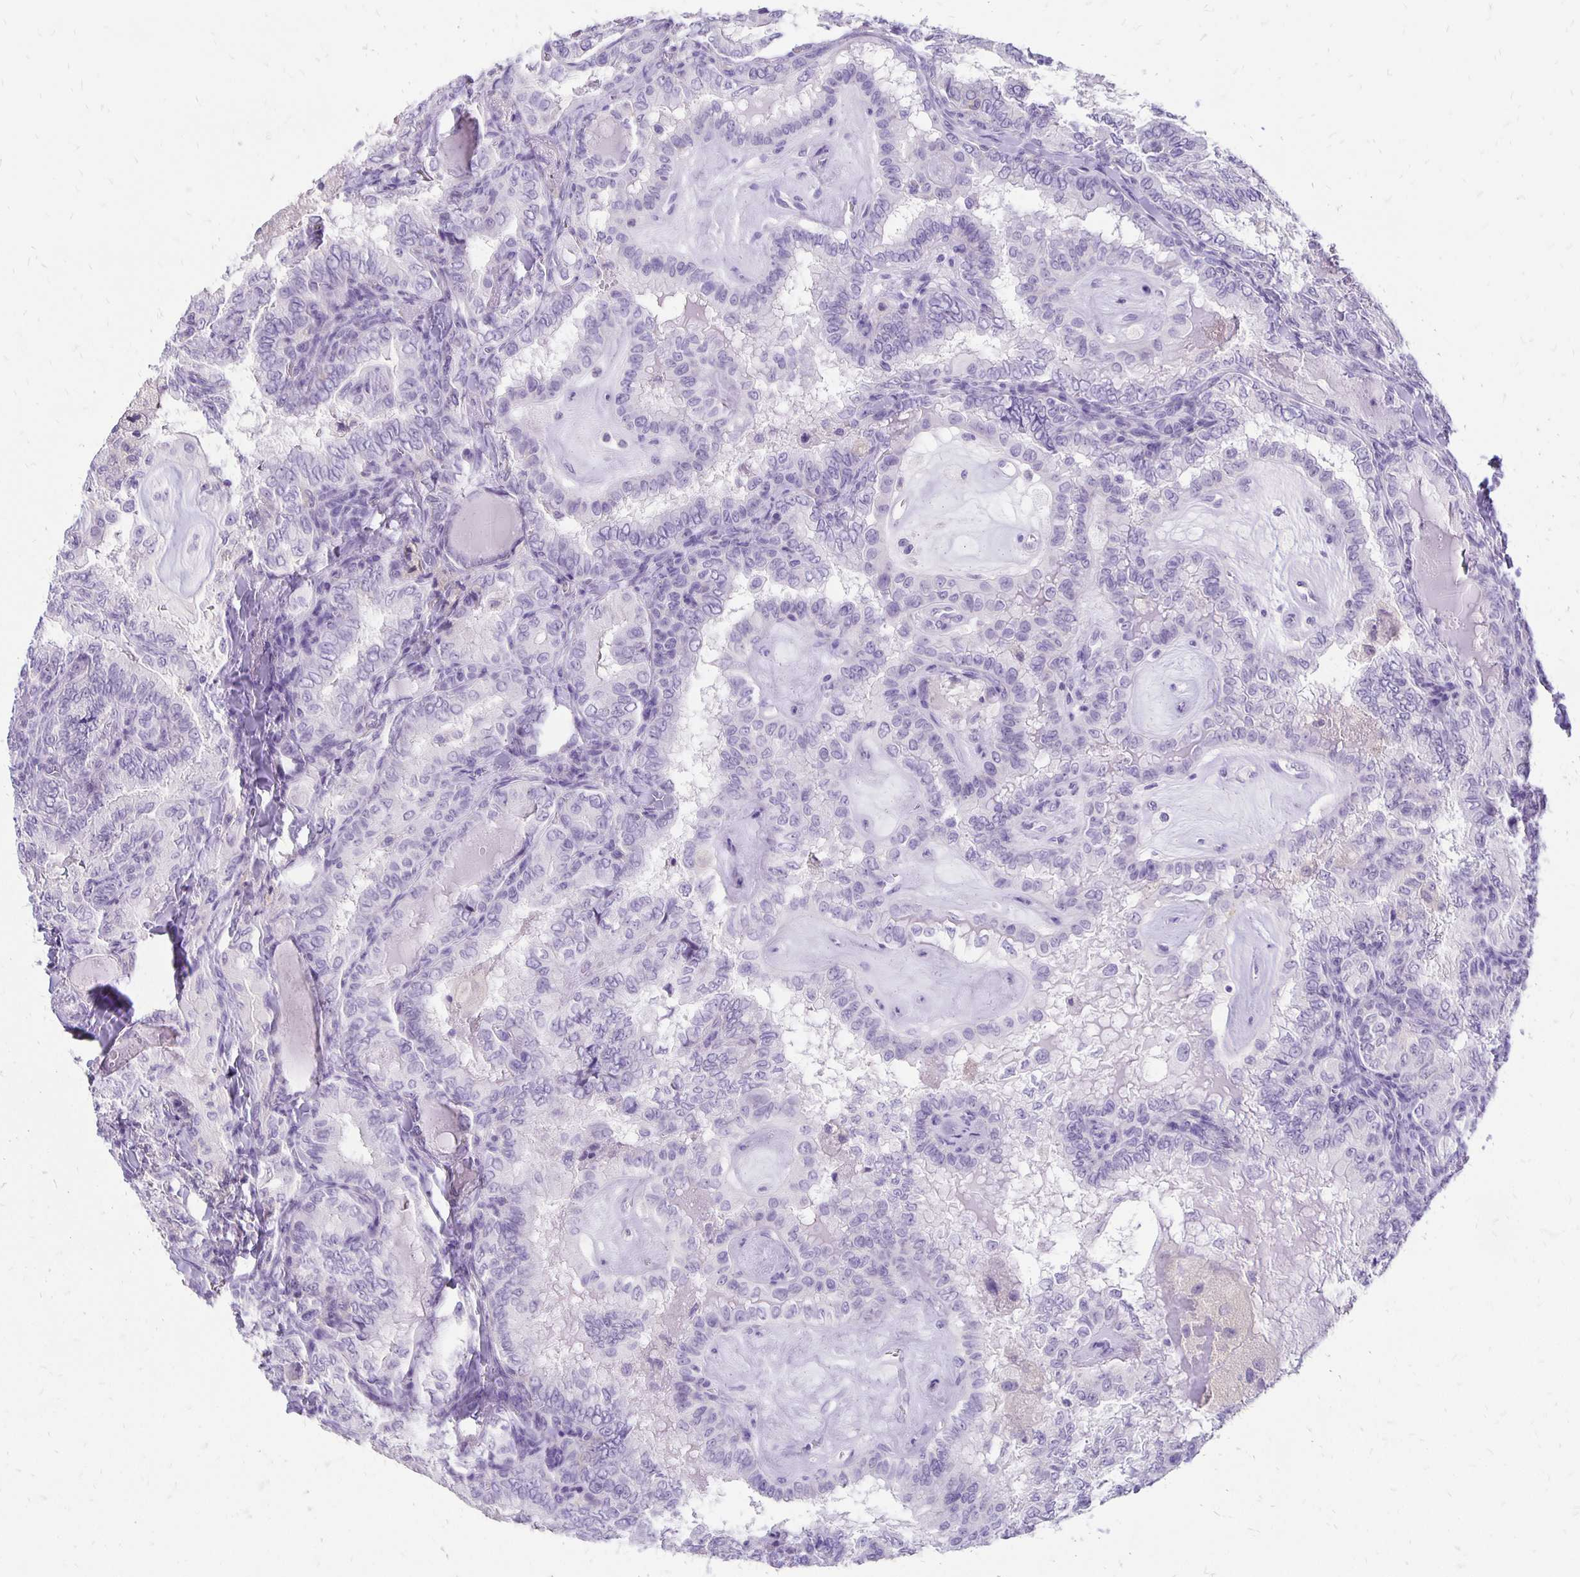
{"staining": {"intensity": "negative", "quantity": "none", "location": "none"}, "tissue": "thyroid cancer", "cell_type": "Tumor cells", "image_type": "cancer", "snomed": [{"axis": "morphology", "description": "Papillary adenocarcinoma, NOS"}, {"axis": "topography", "description": "Thyroid gland"}], "caption": "Tumor cells are negative for protein expression in human thyroid cancer (papillary adenocarcinoma).", "gene": "ANKRD45", "patient": {"sex": "female", "age": 75}}